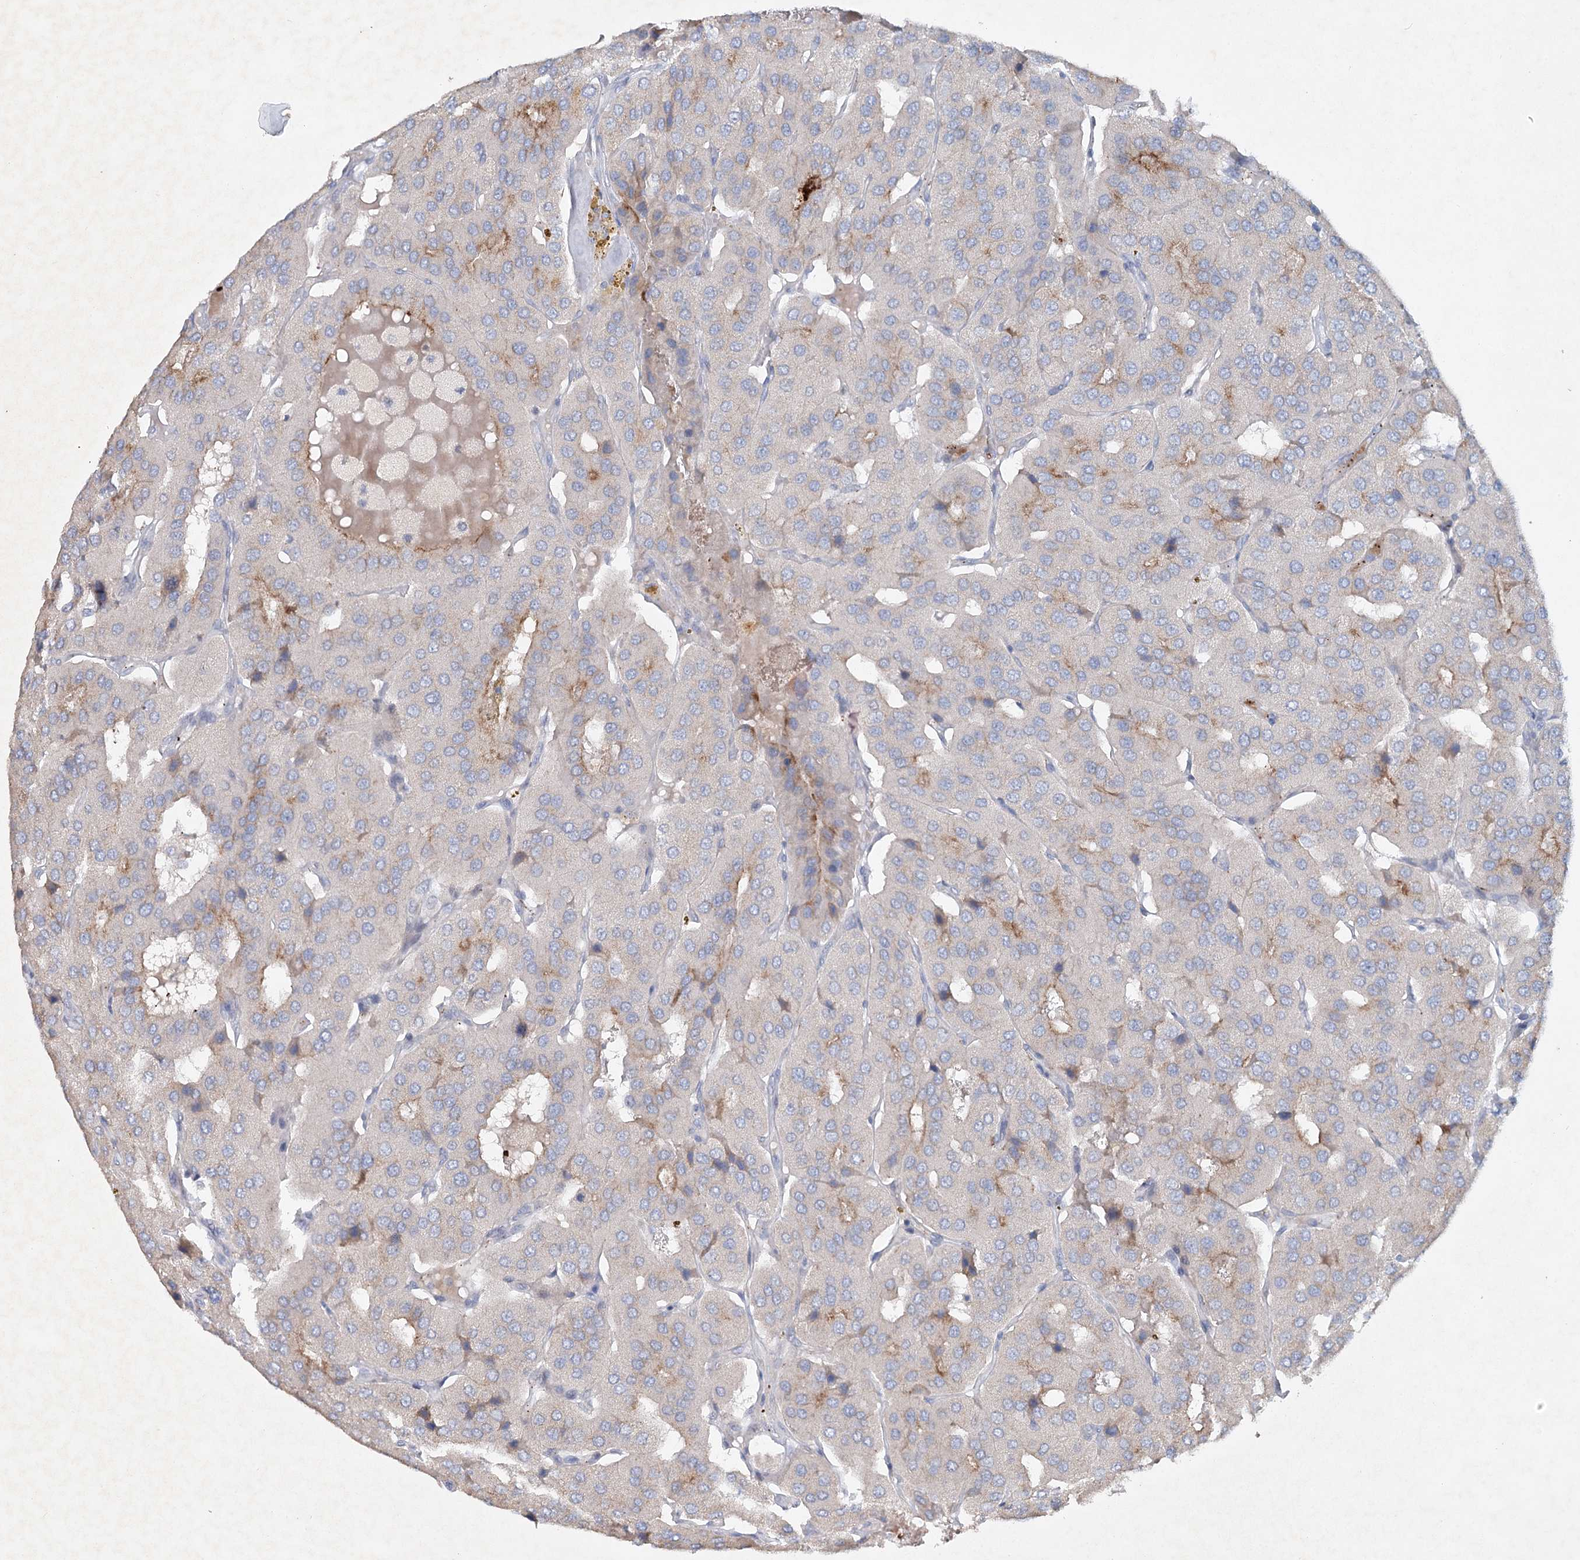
{"staining": {"intensity": "negative", "quantity": "none", "location": "none"}, "tissue": "parathyroid gland", "cell_type": "Glandular cells", "image_type": "normal", "snomed": [{"axis": "morphology", "description": "Normal tissue, NOS"}, {"axis": "morphology", "description": "Adenoma, NOS"}, {"axis": "topography", "description": "Parathyroid gland"}], "caption": "Immunohistochemical staining of unremarkable human parathyroid gland exhibits no significant staining in glandular cells. (DAB IHC visualized using brightfield microscopy, high magnification).", "gene": "RFX6", "patient": {"sex": "female", "age": 86}}